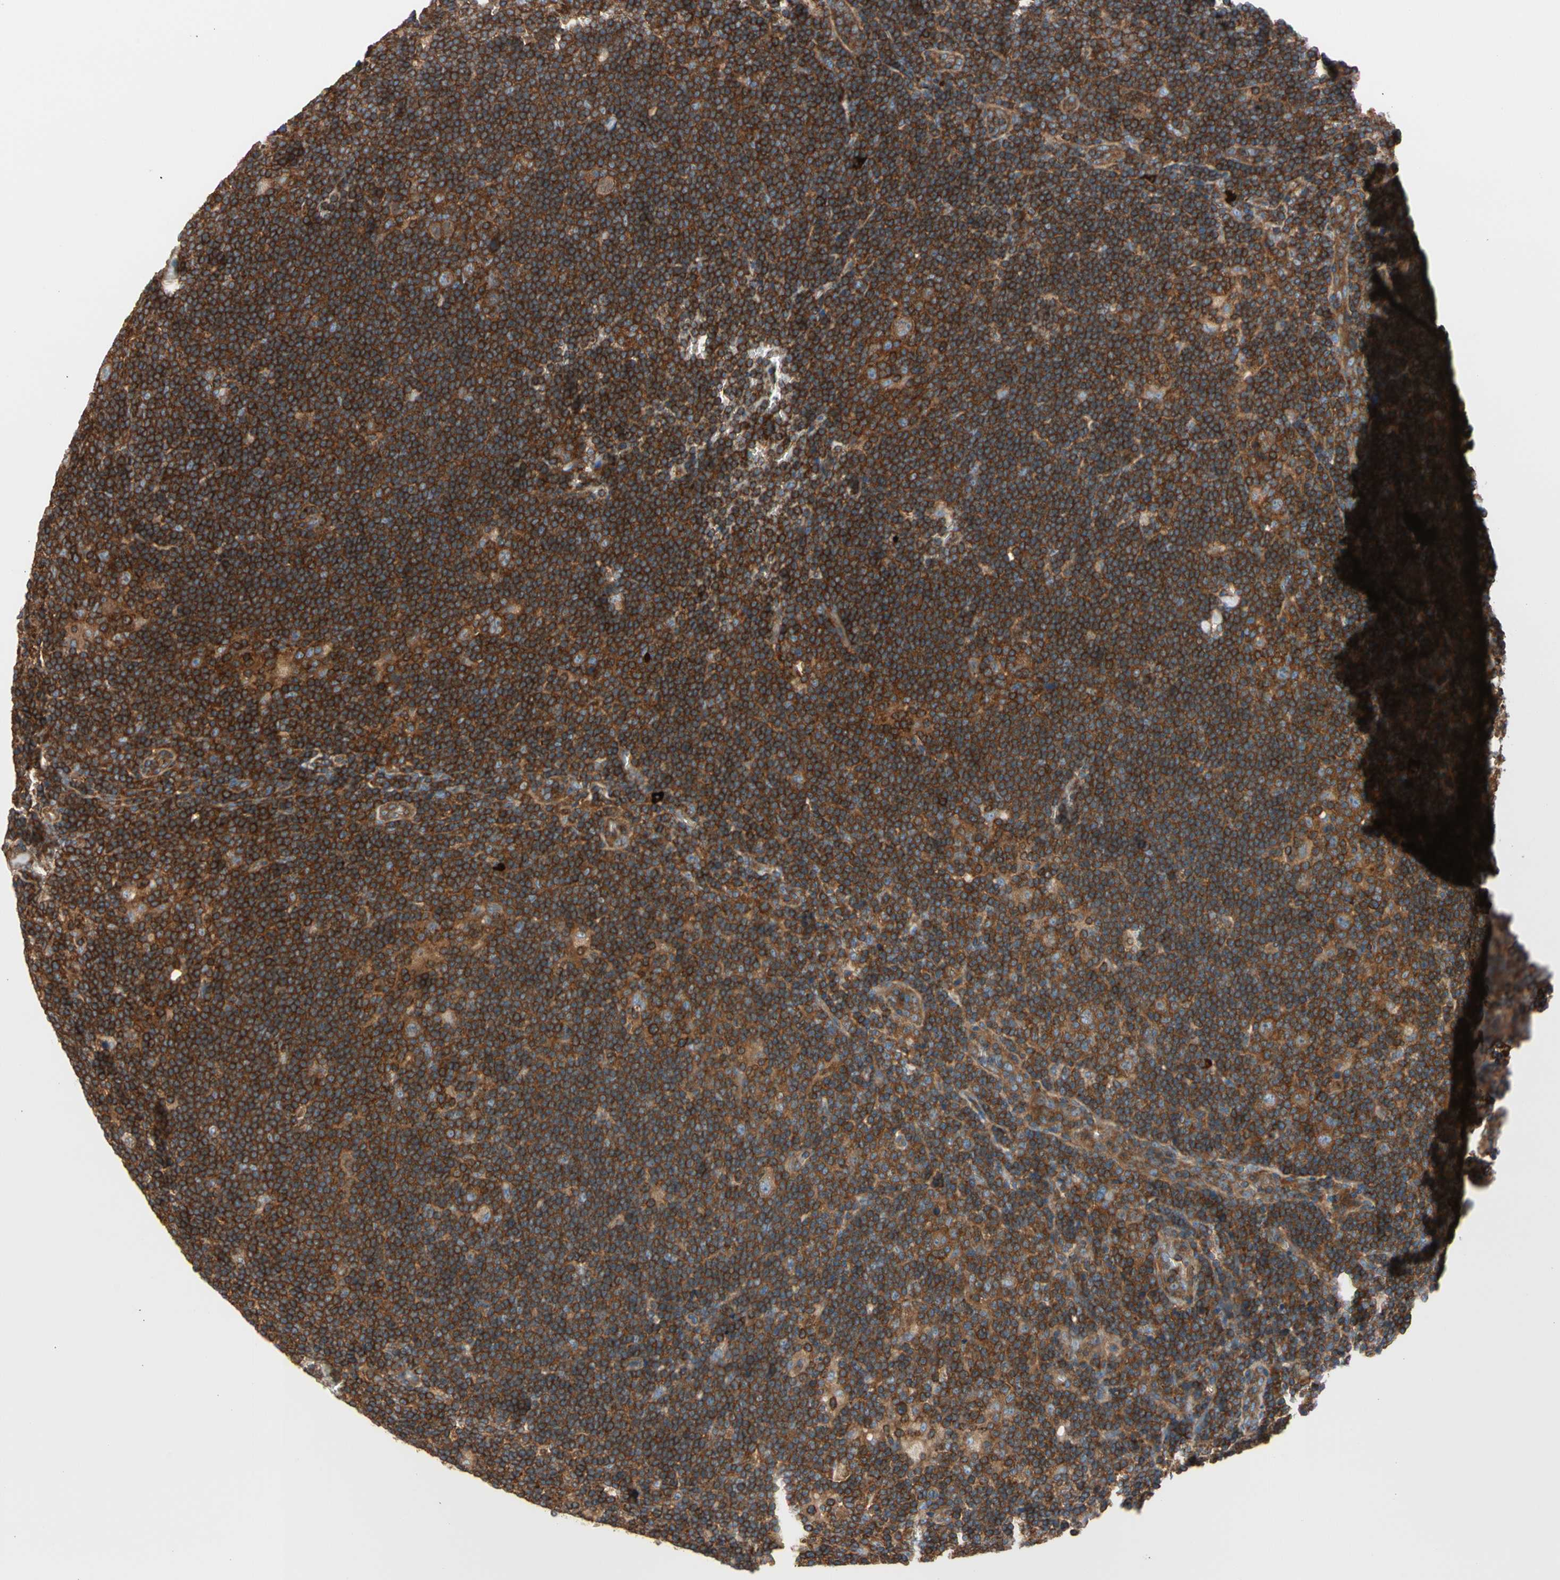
{"staining": {"intensity": "moderate", "quantity": ">75%", "location": "cytoplasmic/membranous"}, "tissue": "lymphoma", "cell_type": "Tumor cells", "image_type": "cancer", "snomed": [{"axis": "morphology", "description": "Hodgkin's disease, NOS"}, {"axis": "topography", "description": "Lymph node"}], "caption": "Immunohistochemistry (IHC) of human Hodgkin's disease exhibits medium levels of moderate cytoplasmic/membranous staining in approximately >75% of tumor cells. The staining was performed using DAB, with brown indicating positive protein expression. Nuclei are stained blue with hematoxylin.", "gene": "ROCK1", "patient": {"sex": "female", "age": 57}}